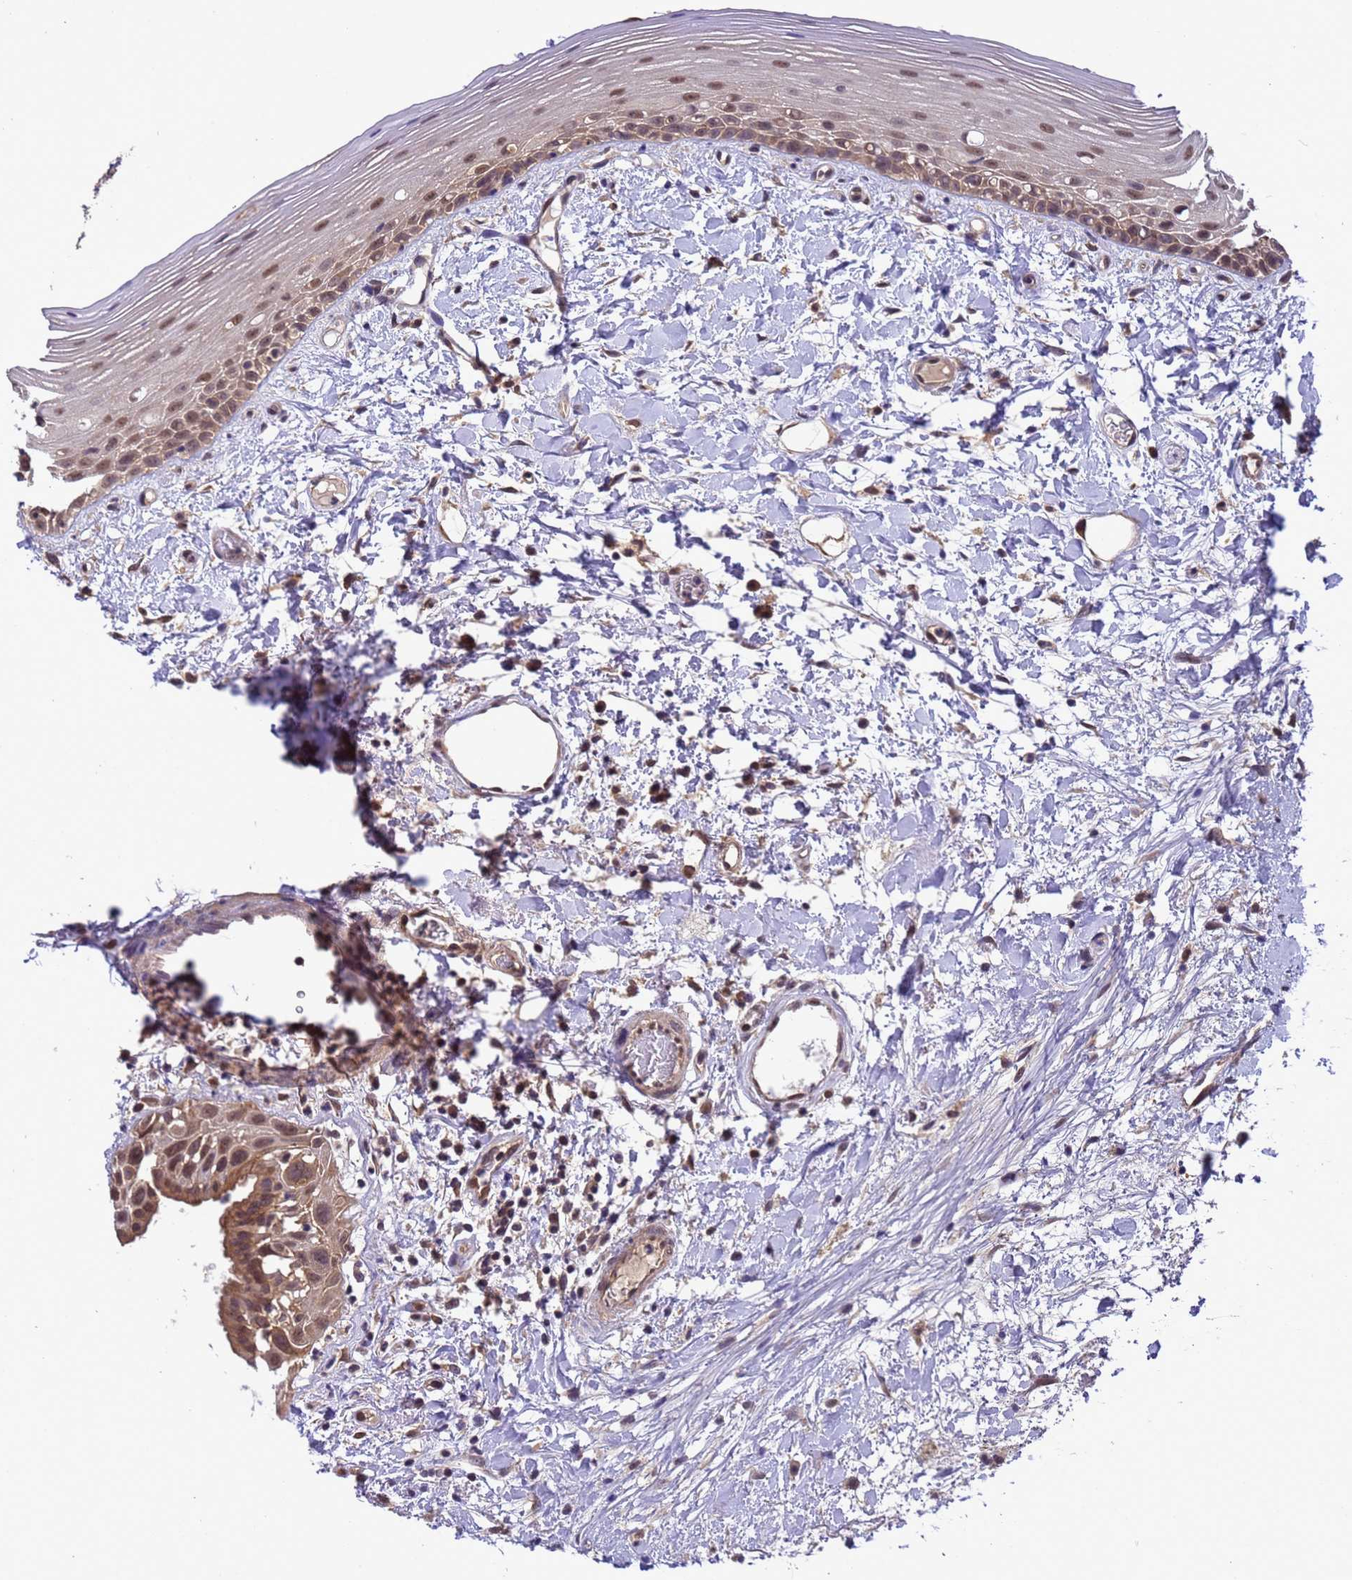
{"staining": {"intensity": "moderate", "quantity": ">75%", "location": "nuclear"}, "tissue": "oral mucosa", "cell_type": "Squamous epithelial cells", "image_type": "normal", "snomed": [{"axis": "morphology", "description": "Normal tissue, NOS"}, {"axis": "topography", "description": "Oral tissue"}], "caption": "Immunohistochemical staining of unremarkable human oral mucosa shows moderate nuclear protein positivity in about >75% of squamous epithelial cells. Using DAB (3,3'-diaminobenzidine) (brown) and hematoxylin (blue) stains, captured at high magnification using brightfield microscopy.", "gene": "ZFP69B", "patient": {"sex": "female", "age": 76}}